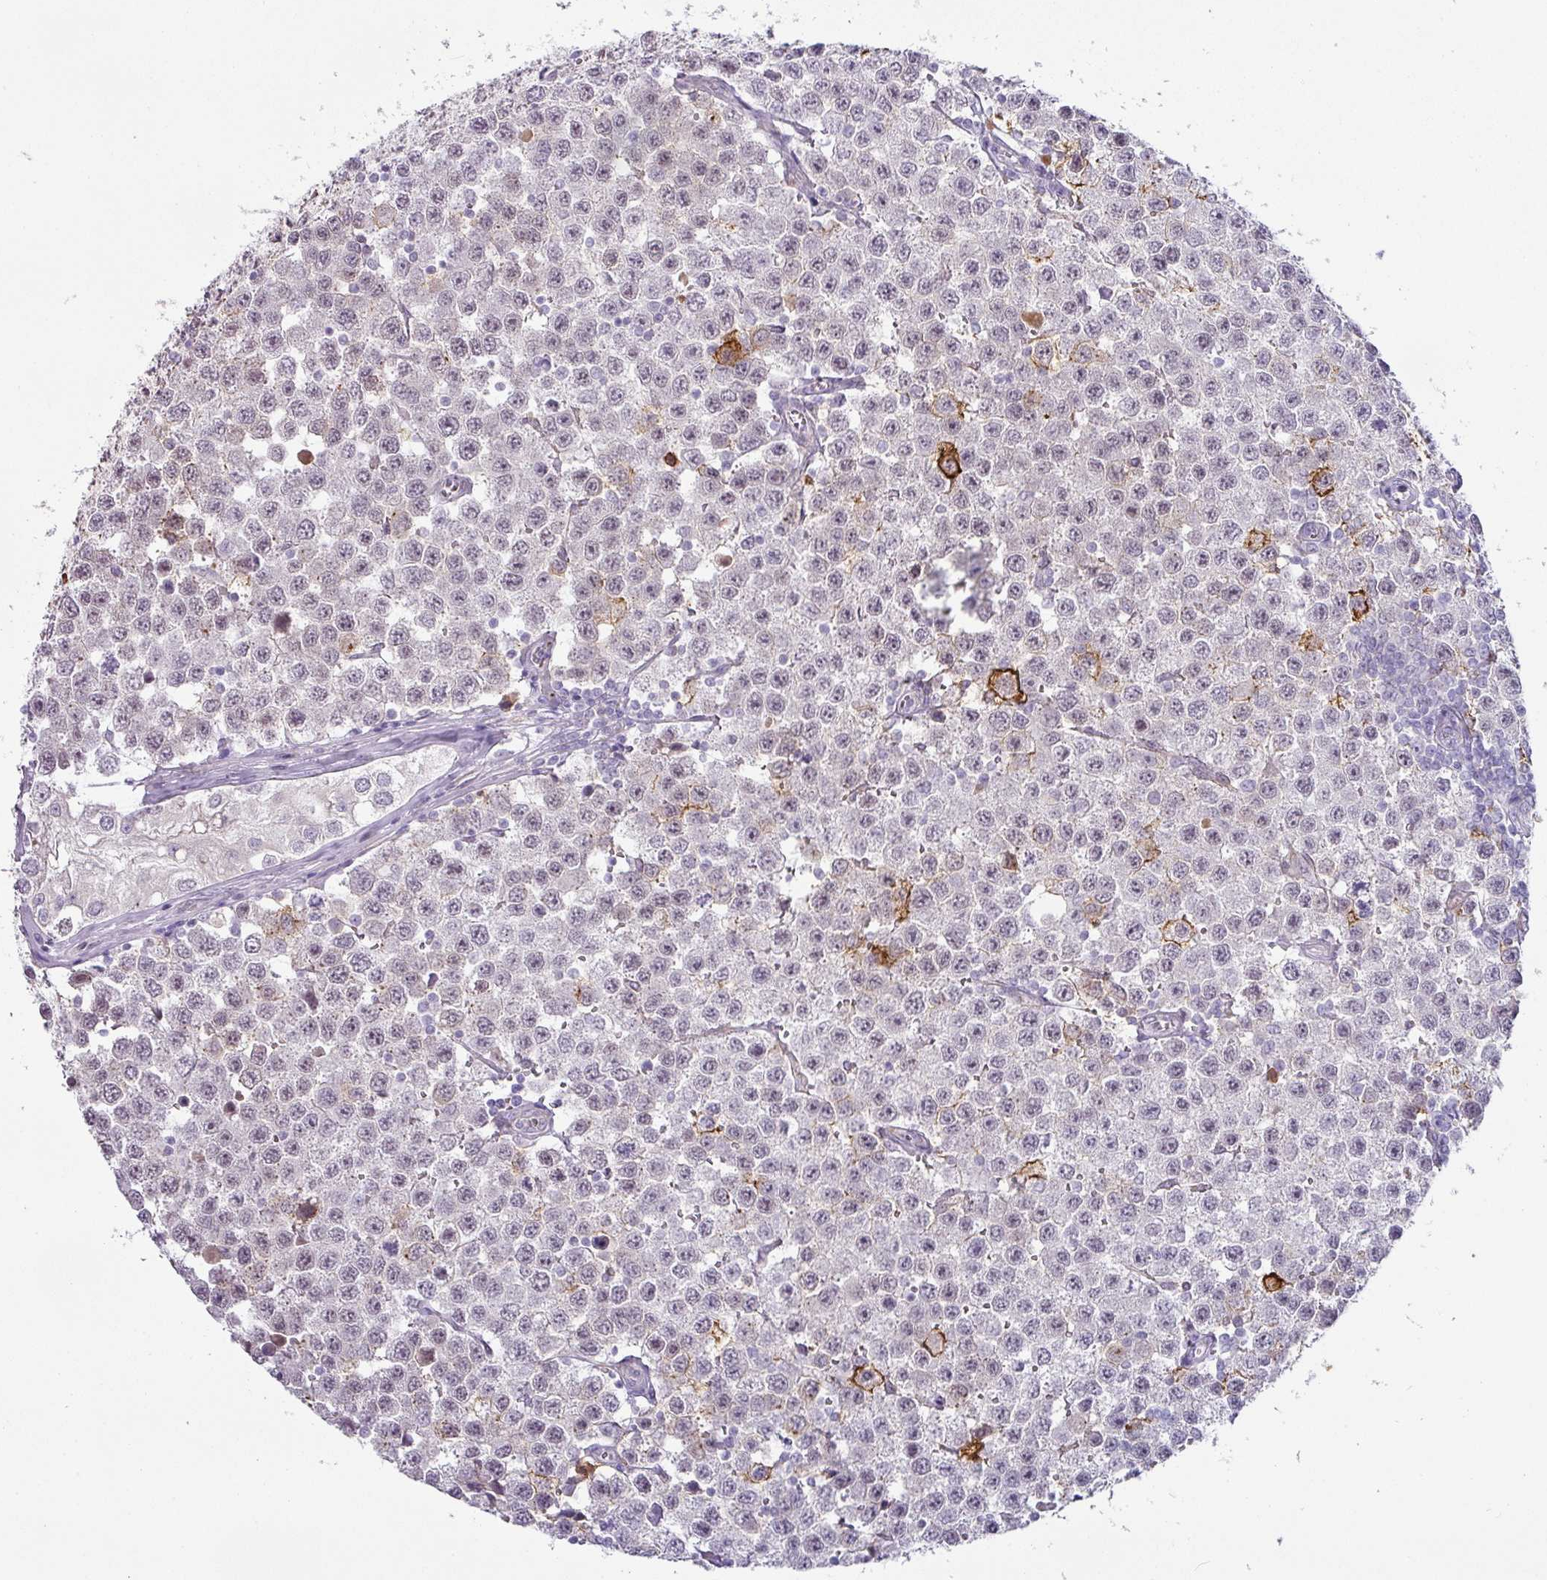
{"staining": {"intensity": "weak", "quantity": "25%-75%", "location": "nuclear"}, "tissue": "testis cancer", "cell_type": "Tumor cells", "image_type": "cancer", "snomed": [{"axis": "morphology", "description": "Seminoma, NOS"}, {"axis": "topography", "description": "Testis"}], "caption": "Immunohistochemical staining of testis cancer (seminoma) displays weak nuclear protein expression in about 25%-75% of tumor cells. (DAB IHC, brown staining for protein, blue staining for nuclei).", "gene": "FGF17", "patient": {"sex": "male", "age": 34}}